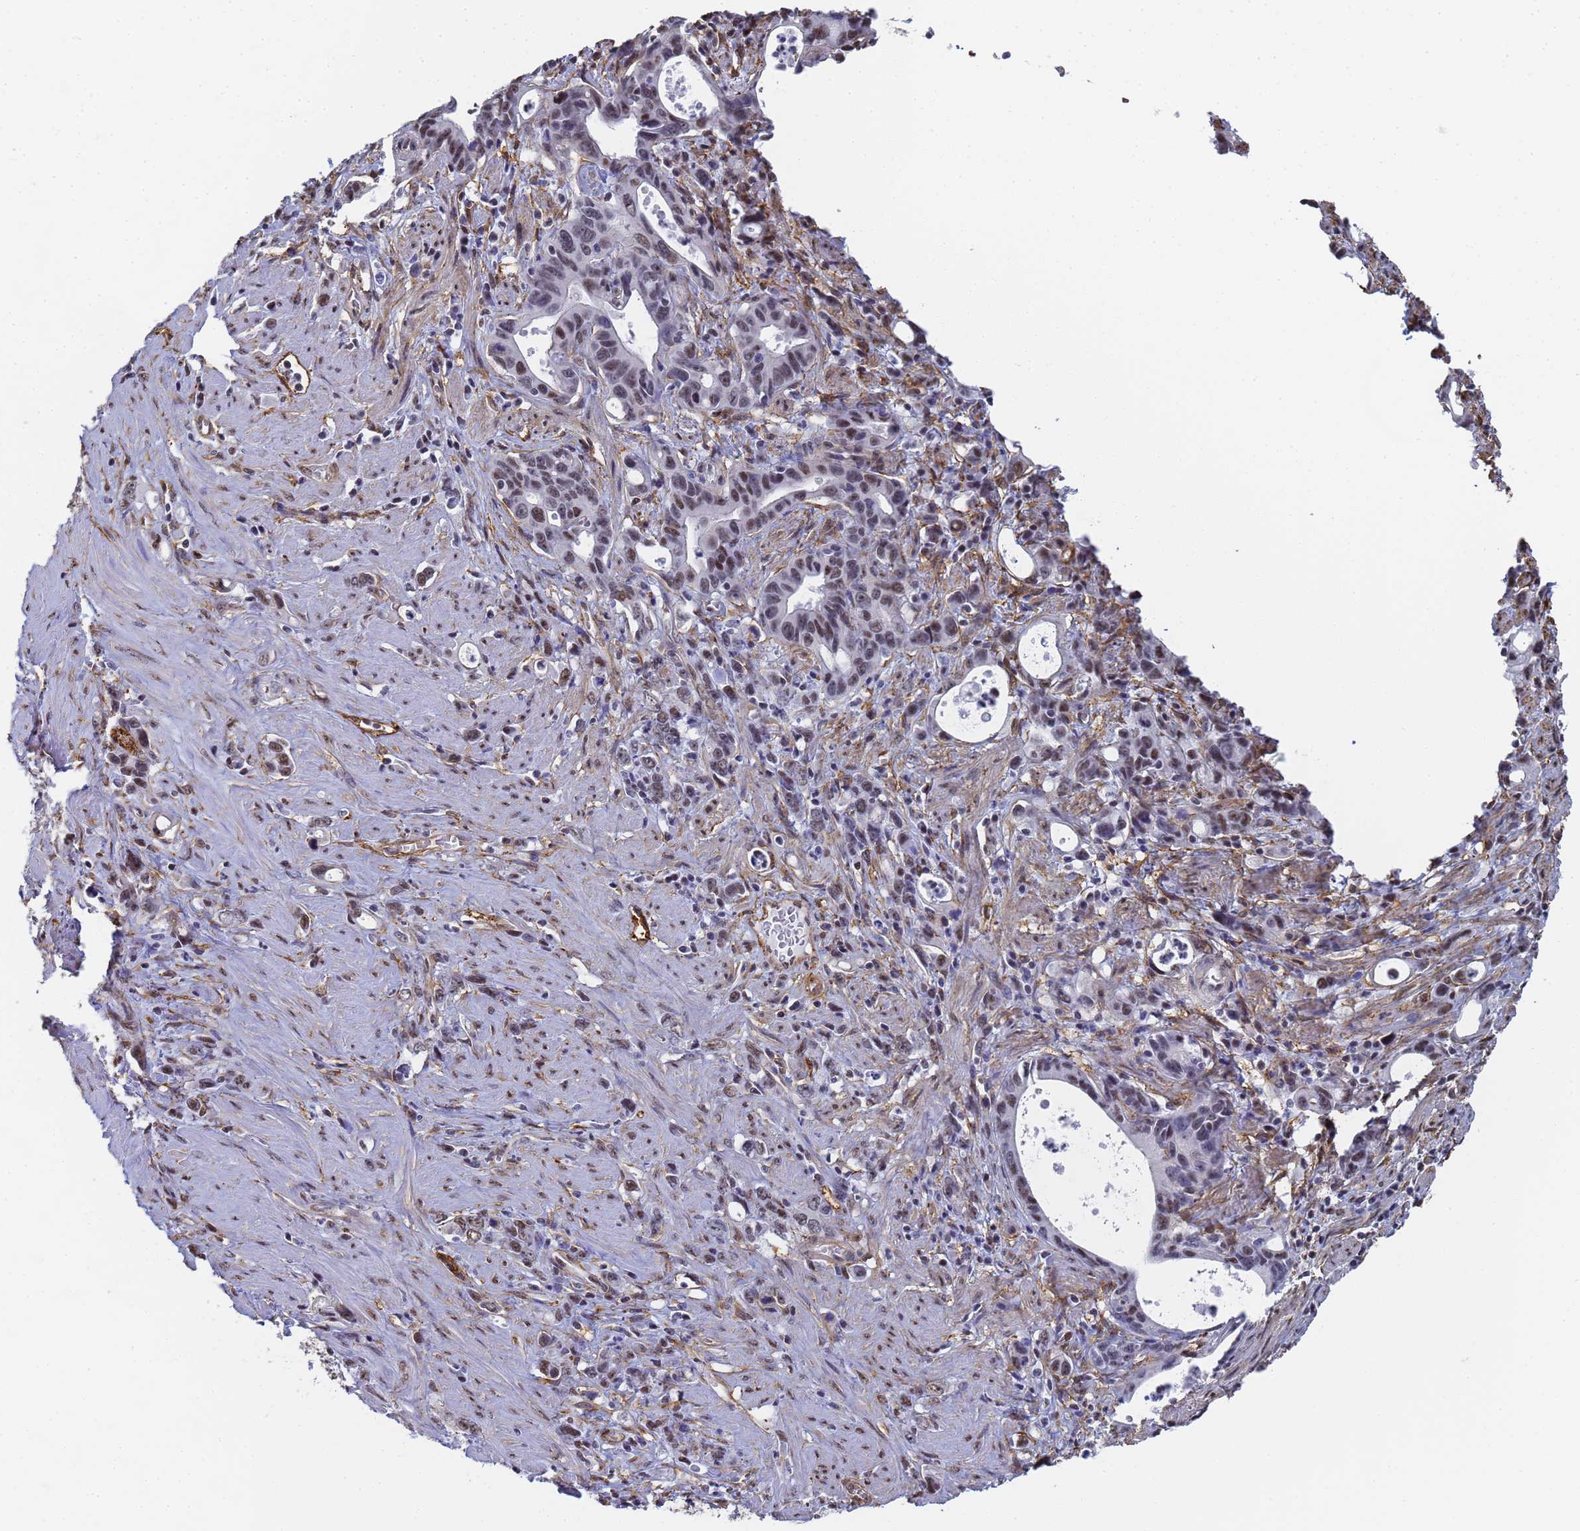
{"staining": {"intensity": "moderate", "quantity": ">75%", "location": "nuclear"}, "tissue": "stomach cancer", "cell_type": "Tumor cells", "image_type": "cancer", "snomed": [{"axis": "morphology", "description": "Adenocarcinoma, NOS"}, {"axis": "topography", "description": "Stomach, lower"}], "caption": "Tumor cells show moderate nuclear expression in approximately >75% of cells in stomach cancer.", "gene": "PRRT4", "patient": {"sex": "female", "age": 43}}